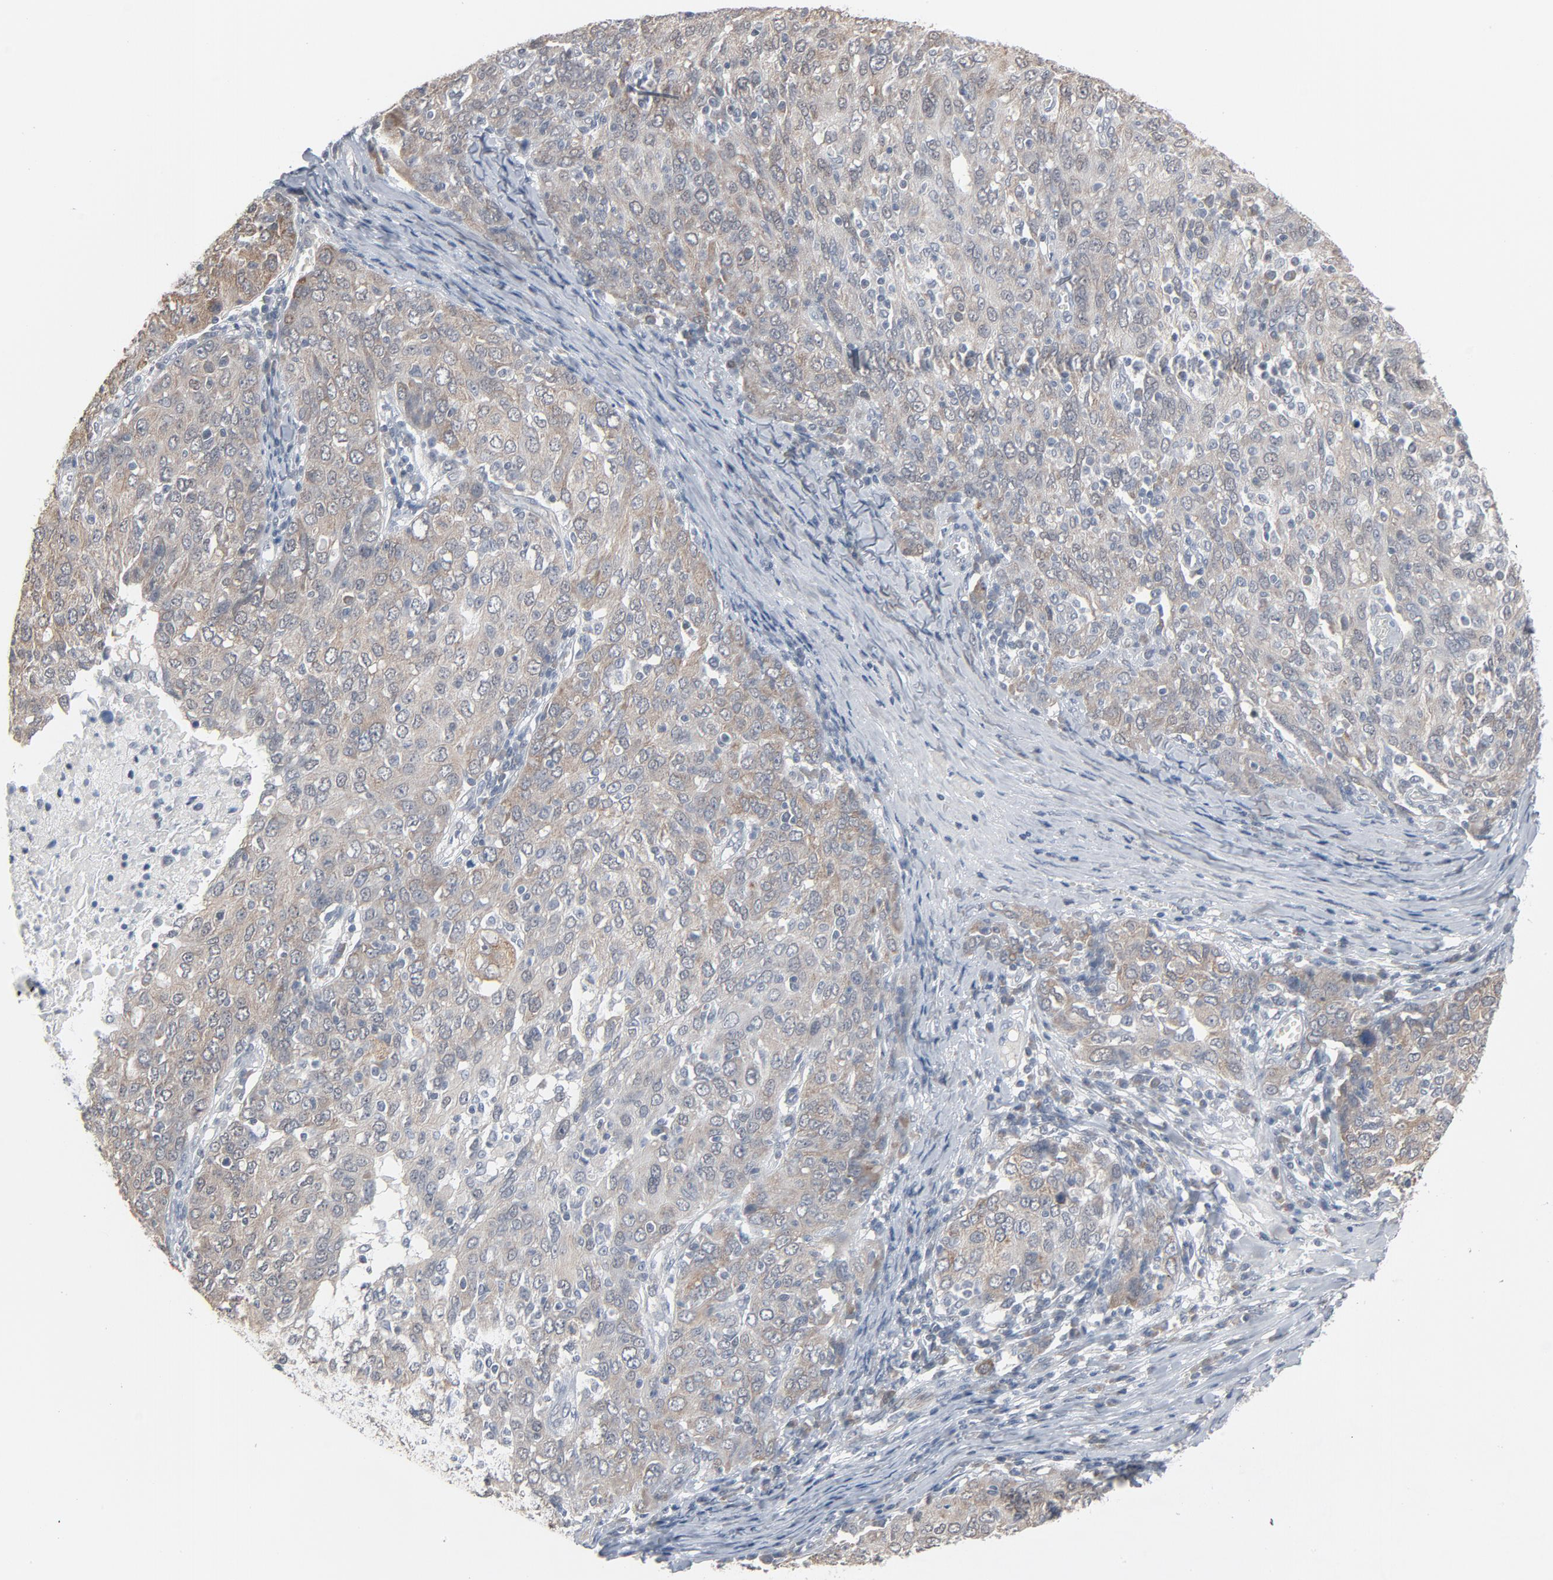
{"staining": {"intensity": "weak", "quantity": ">75%", "location": "cytoplasmic/membranous"}, "tissue": "ovarian cancer", "cell_type": "Tumor cells", "image_type": "cancer", "snomed": [{"axis": "morphology", "description": "Carcinoma, endometroid"}, {"axis": "topography", "description": "Ovary"}], "caption": "A brown stain labels weak cytoplasmic/membranous positivity of a protein in human endometroid carcinoma (ovarian) tumor cells.", "gene": "ITPR3", "patient": {"sex": "female", "age": 50}}